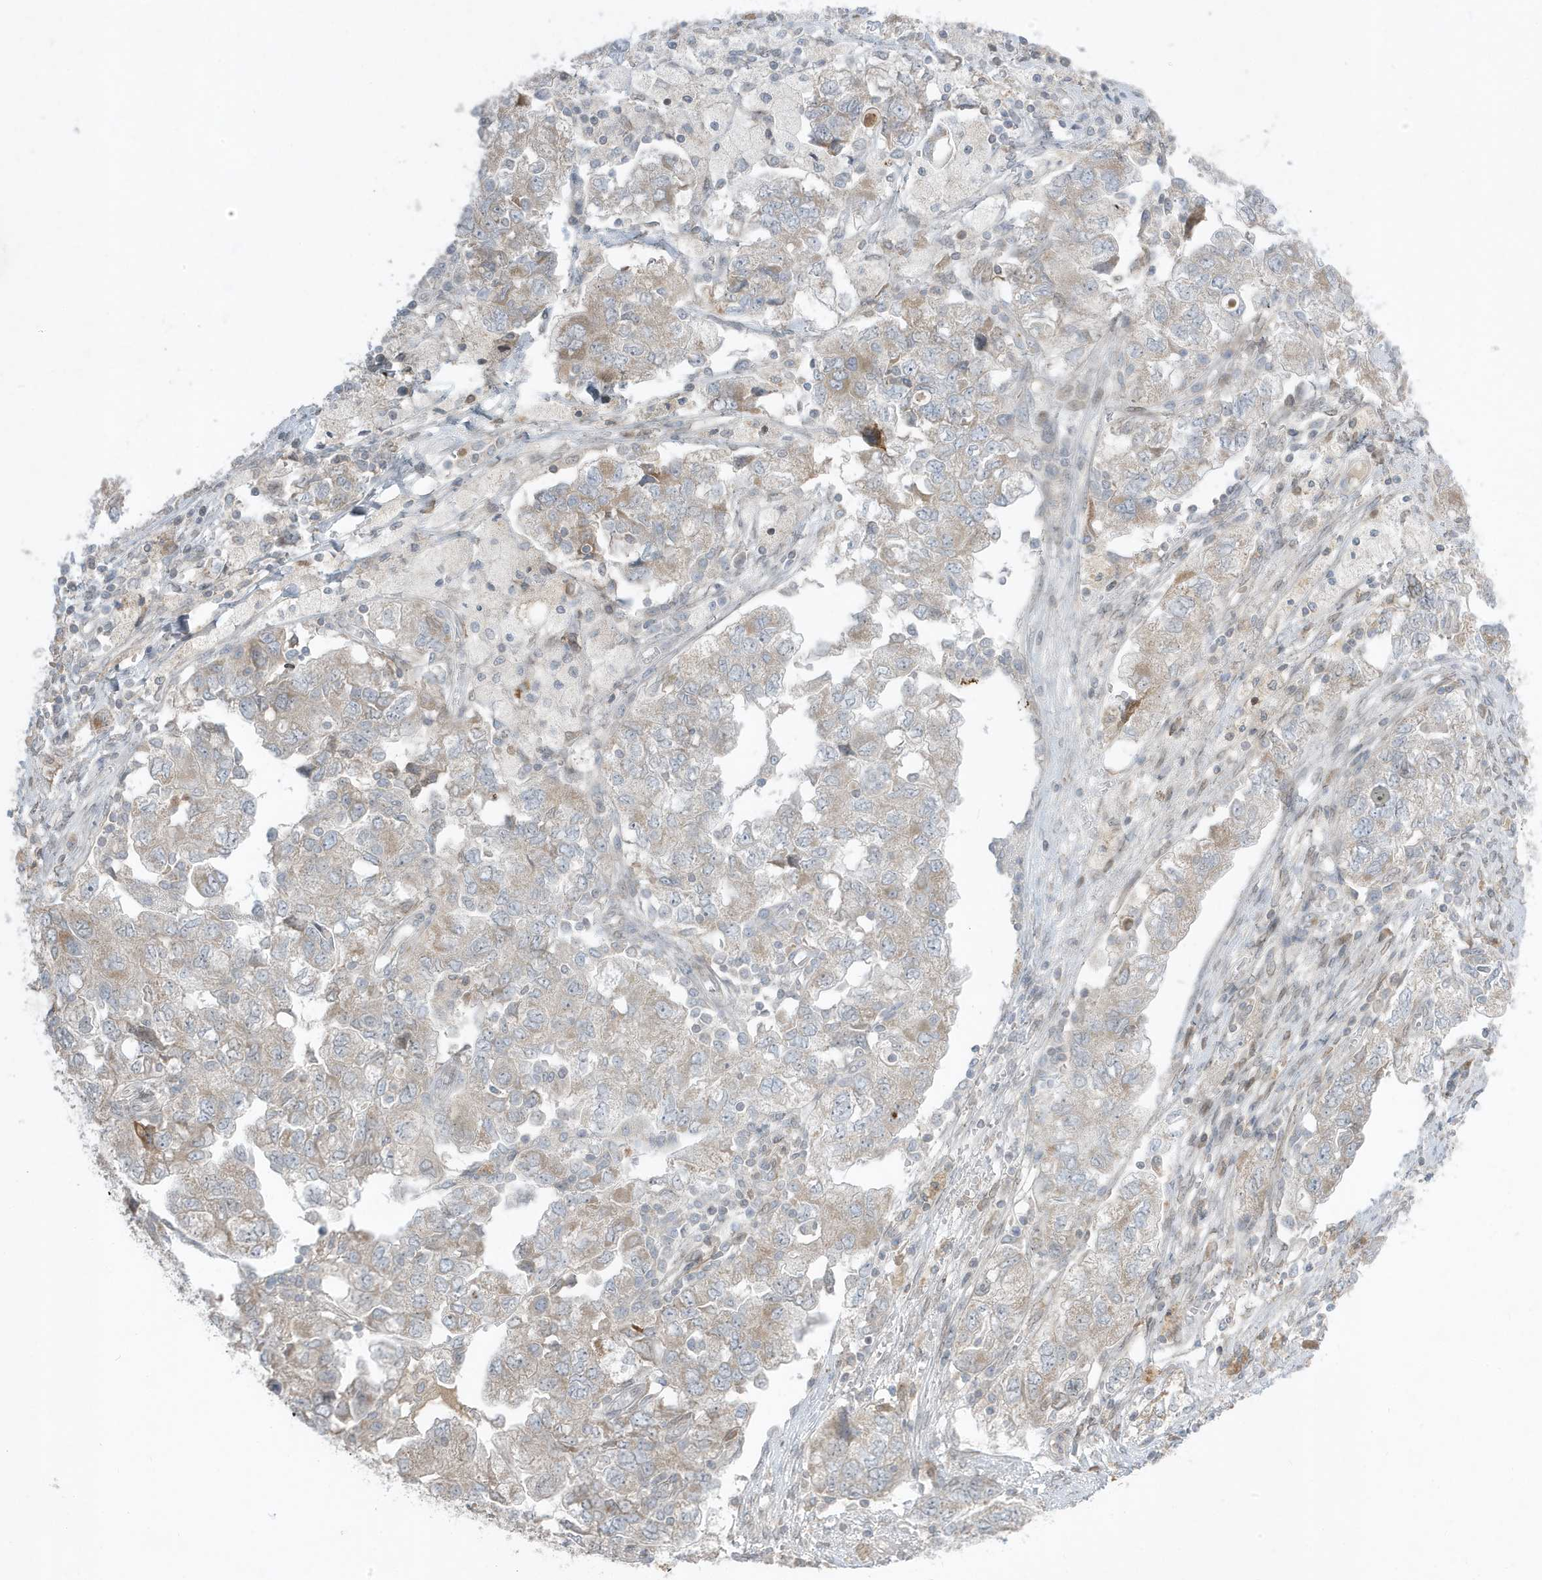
{"staining": {"intensity": "weak", "quantity": "25%-75%", "location": "cytoplasmic/membranous"}, "tissue": "ovarian cancer", "cell_type": "Tumor cells", "image_type": "cancer", "snomed": [{"axis": "morphology", "description": "Carcinoma, NOS"}, {"axis": "morphology", "description": "Cystadenocarcinoma, serous, NOS"}, {"axis": "topography", "description": "Ovary"}], "caption": "Protein expression analysis of human serous cystadenocarcinoma (ovarian) reveals weak cytoplasmic/membranous expression in approximately 25%-75% of tumor cells. The staining was performed using DAB to visualize the protein expression in brown, while the nuclei were stained in blue with hematoxylin (Magnification: 20x).", "gene": "FNDC1", "patient": {"sex": "female", "age": 69}}